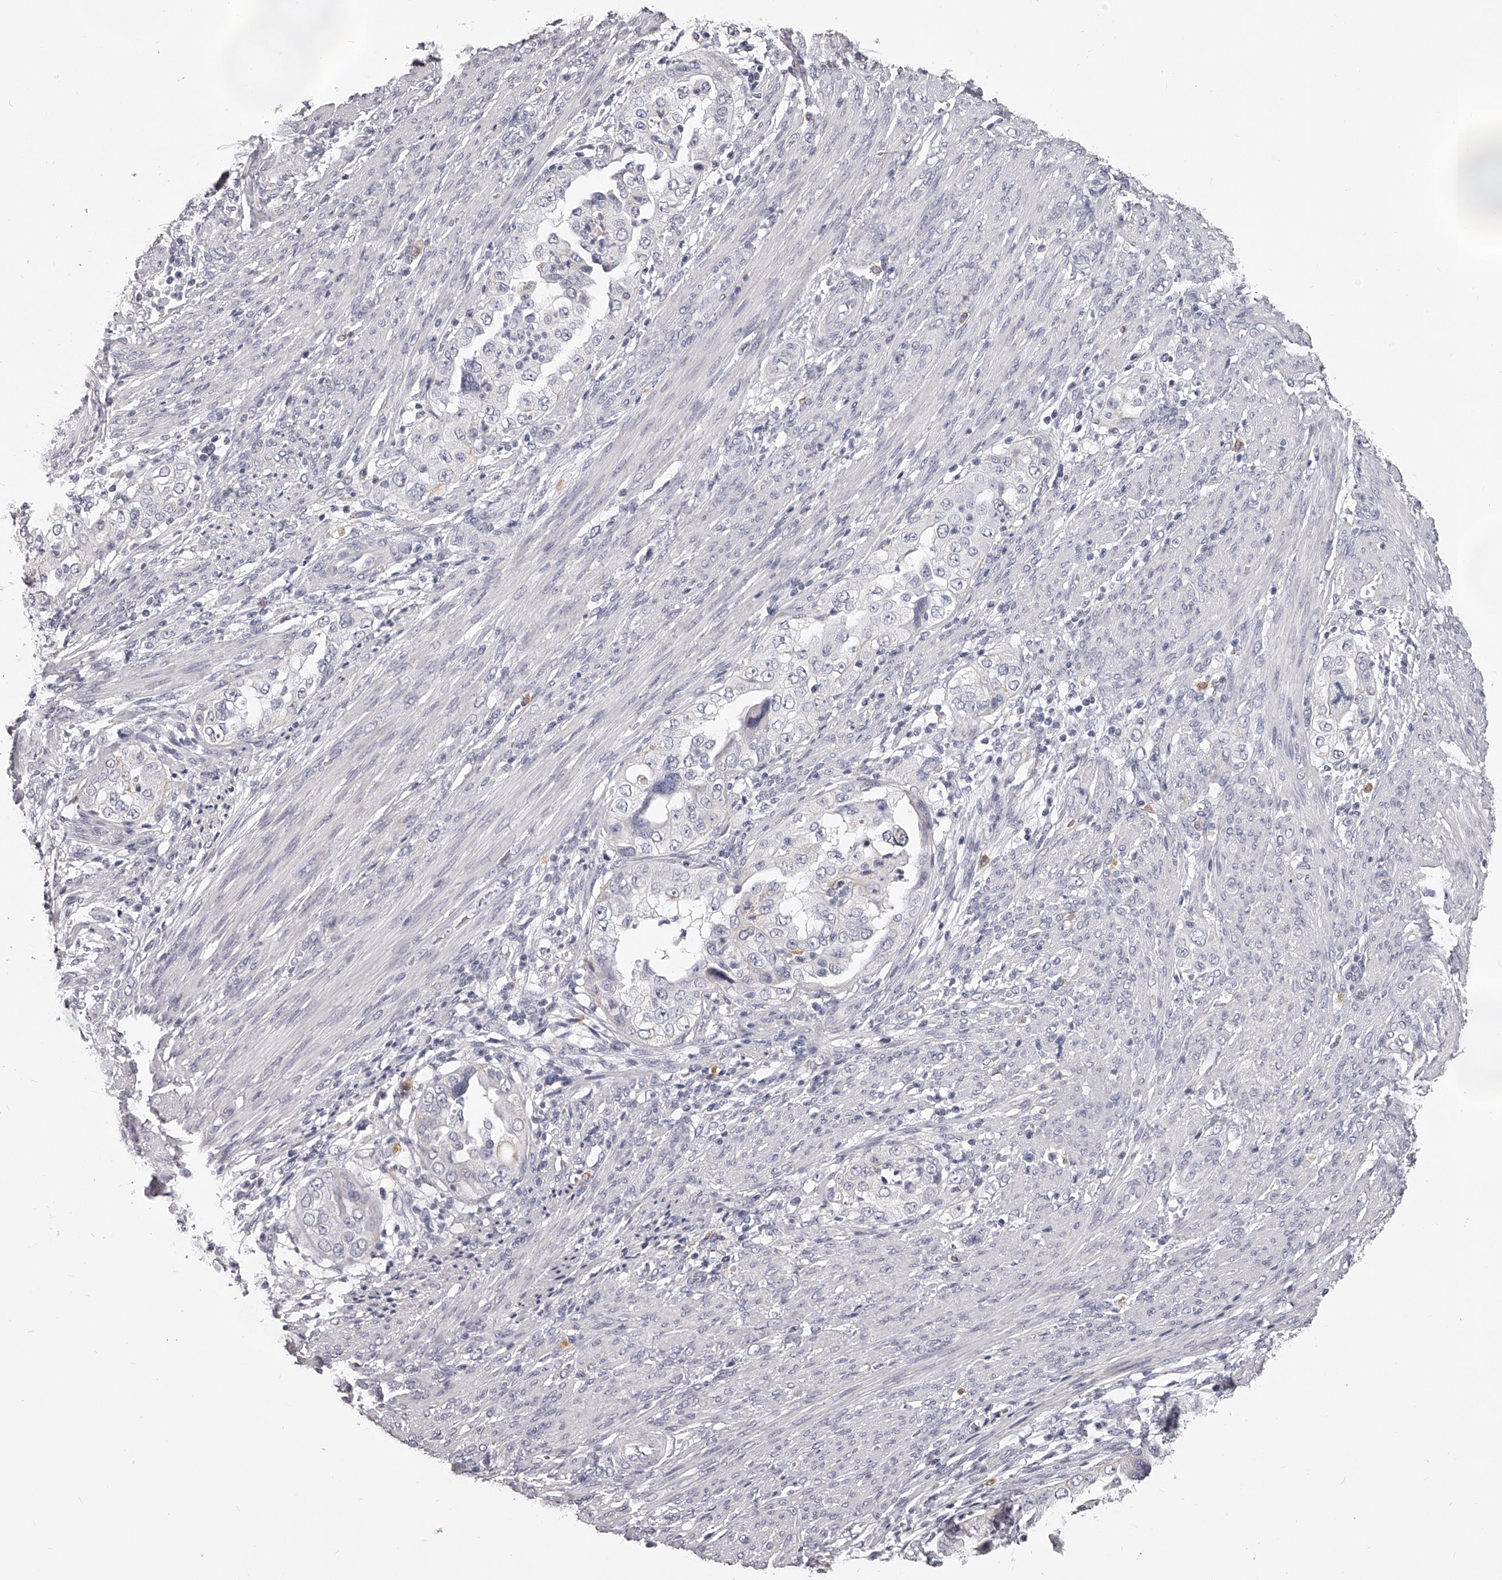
{"staining": {"intensity": "negative", "quantity": "none", "location": "none"}, "tissue": "endometrial cancer", "cell_type": "Tumor cells", "image_type": "cancer", "snomed": [{"axis": "morphology", "description": "Adenocarcinoma, NOS"}, {"axis": "topography", "description": "Endometrium"}], "caption": "A high-resolution micrograph shows IHC staining of endometrial cancer (adenocarcinoma), which reveals no significant expression in tumor cells.", "gene": "DMRT1", "patient": {"sex": "female", "age": 85}}